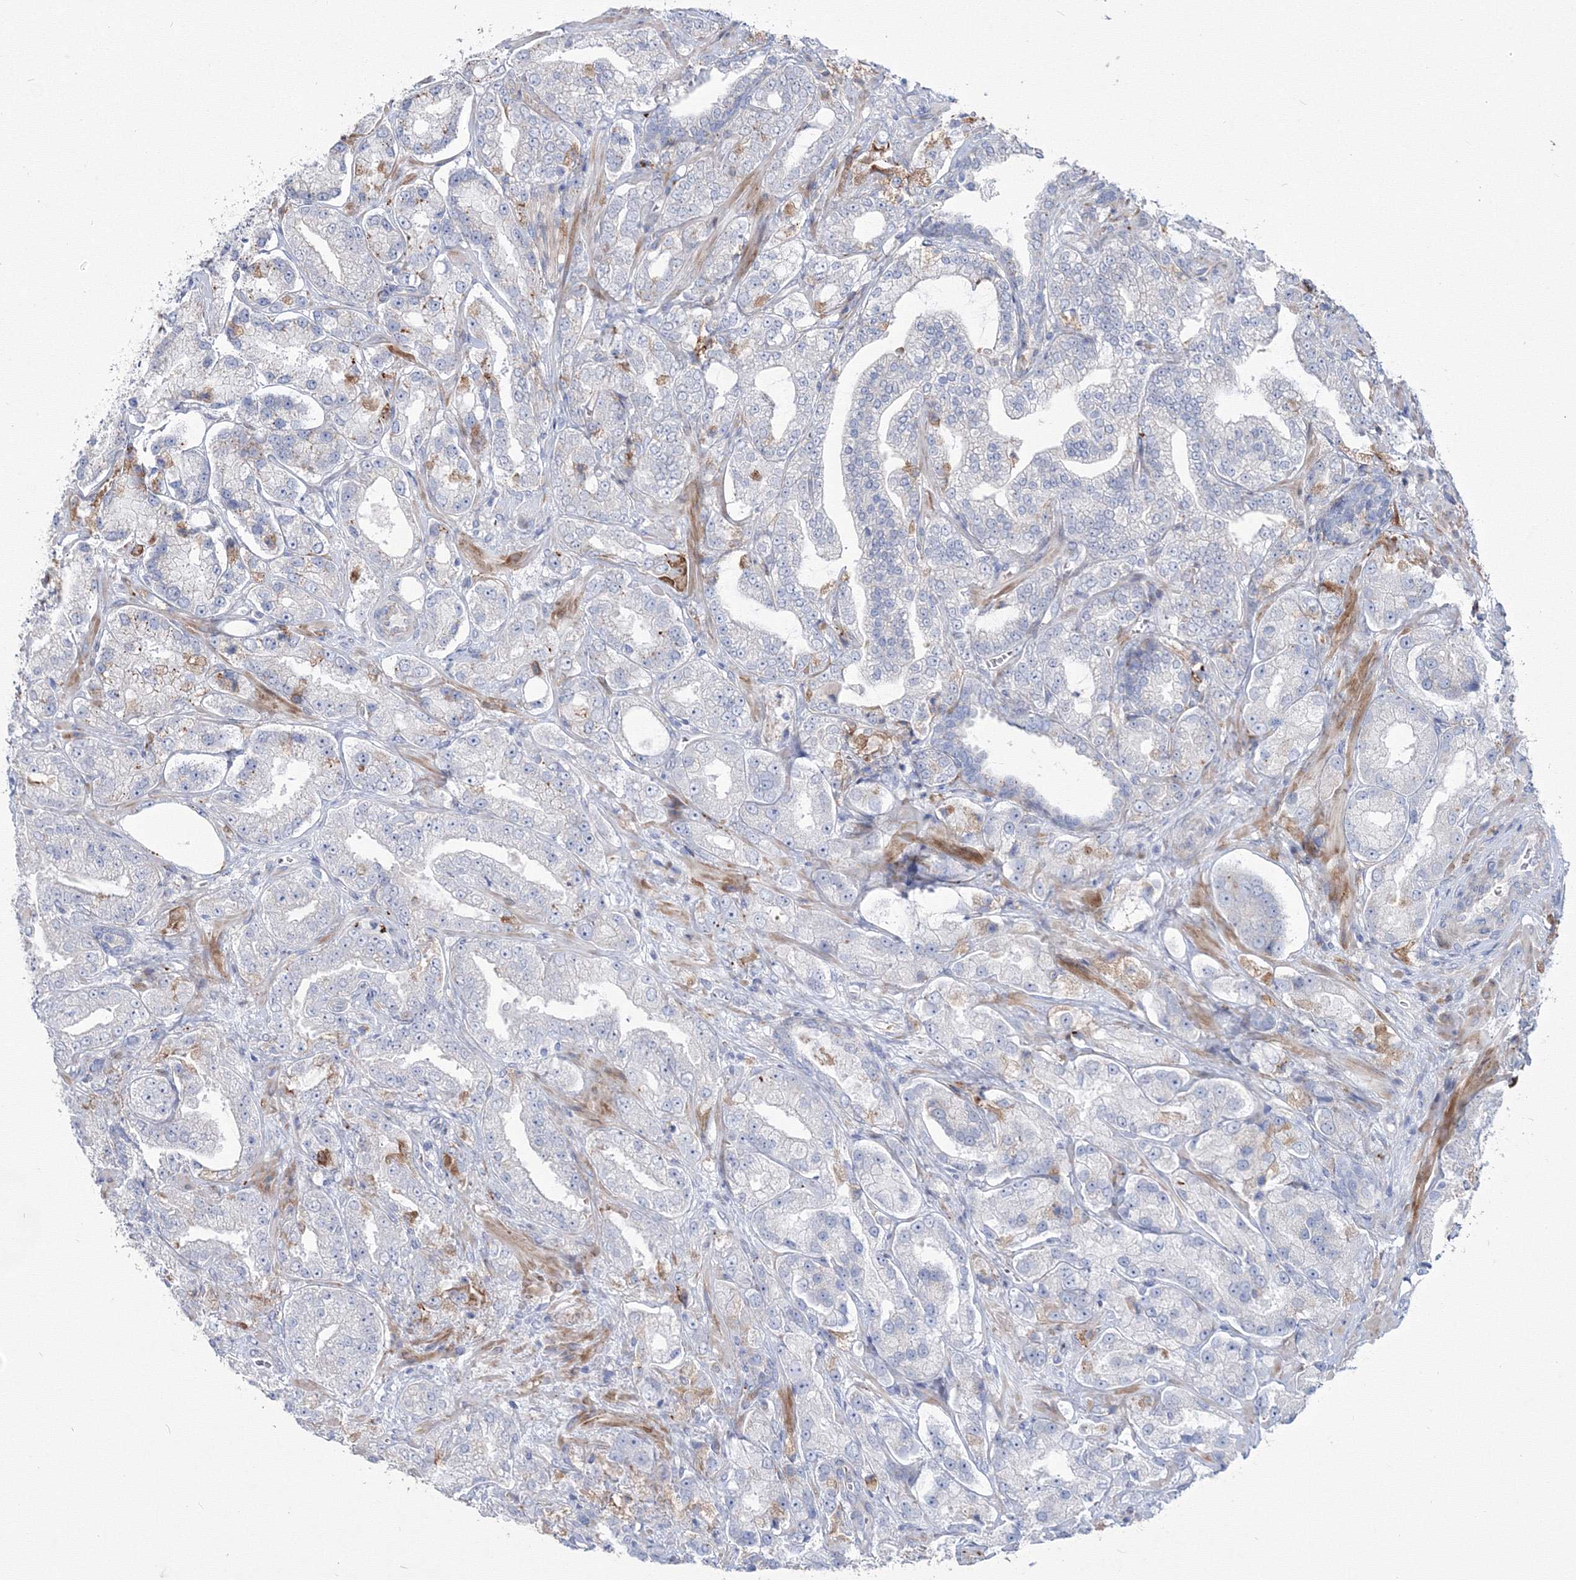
{"staining": {"intensity": "negative", "quantity": "none", "location": "none"}, "tissue": "prostate cancer", "cell_type": "Tumor cells", "image_type": "cancer", "snomed": [{"axis": "morphology", "description": "Adenocarcinoma, High grade"}, {"axis": "topography", "description": "Prostate"}], "caption": "Immunohistochemical staining of high-grade adenocarcinoma (prostate) displays no significant expression in tumor cells.", "gene": "HYAL2", "patient": {"sex": "male", "age": 64}}